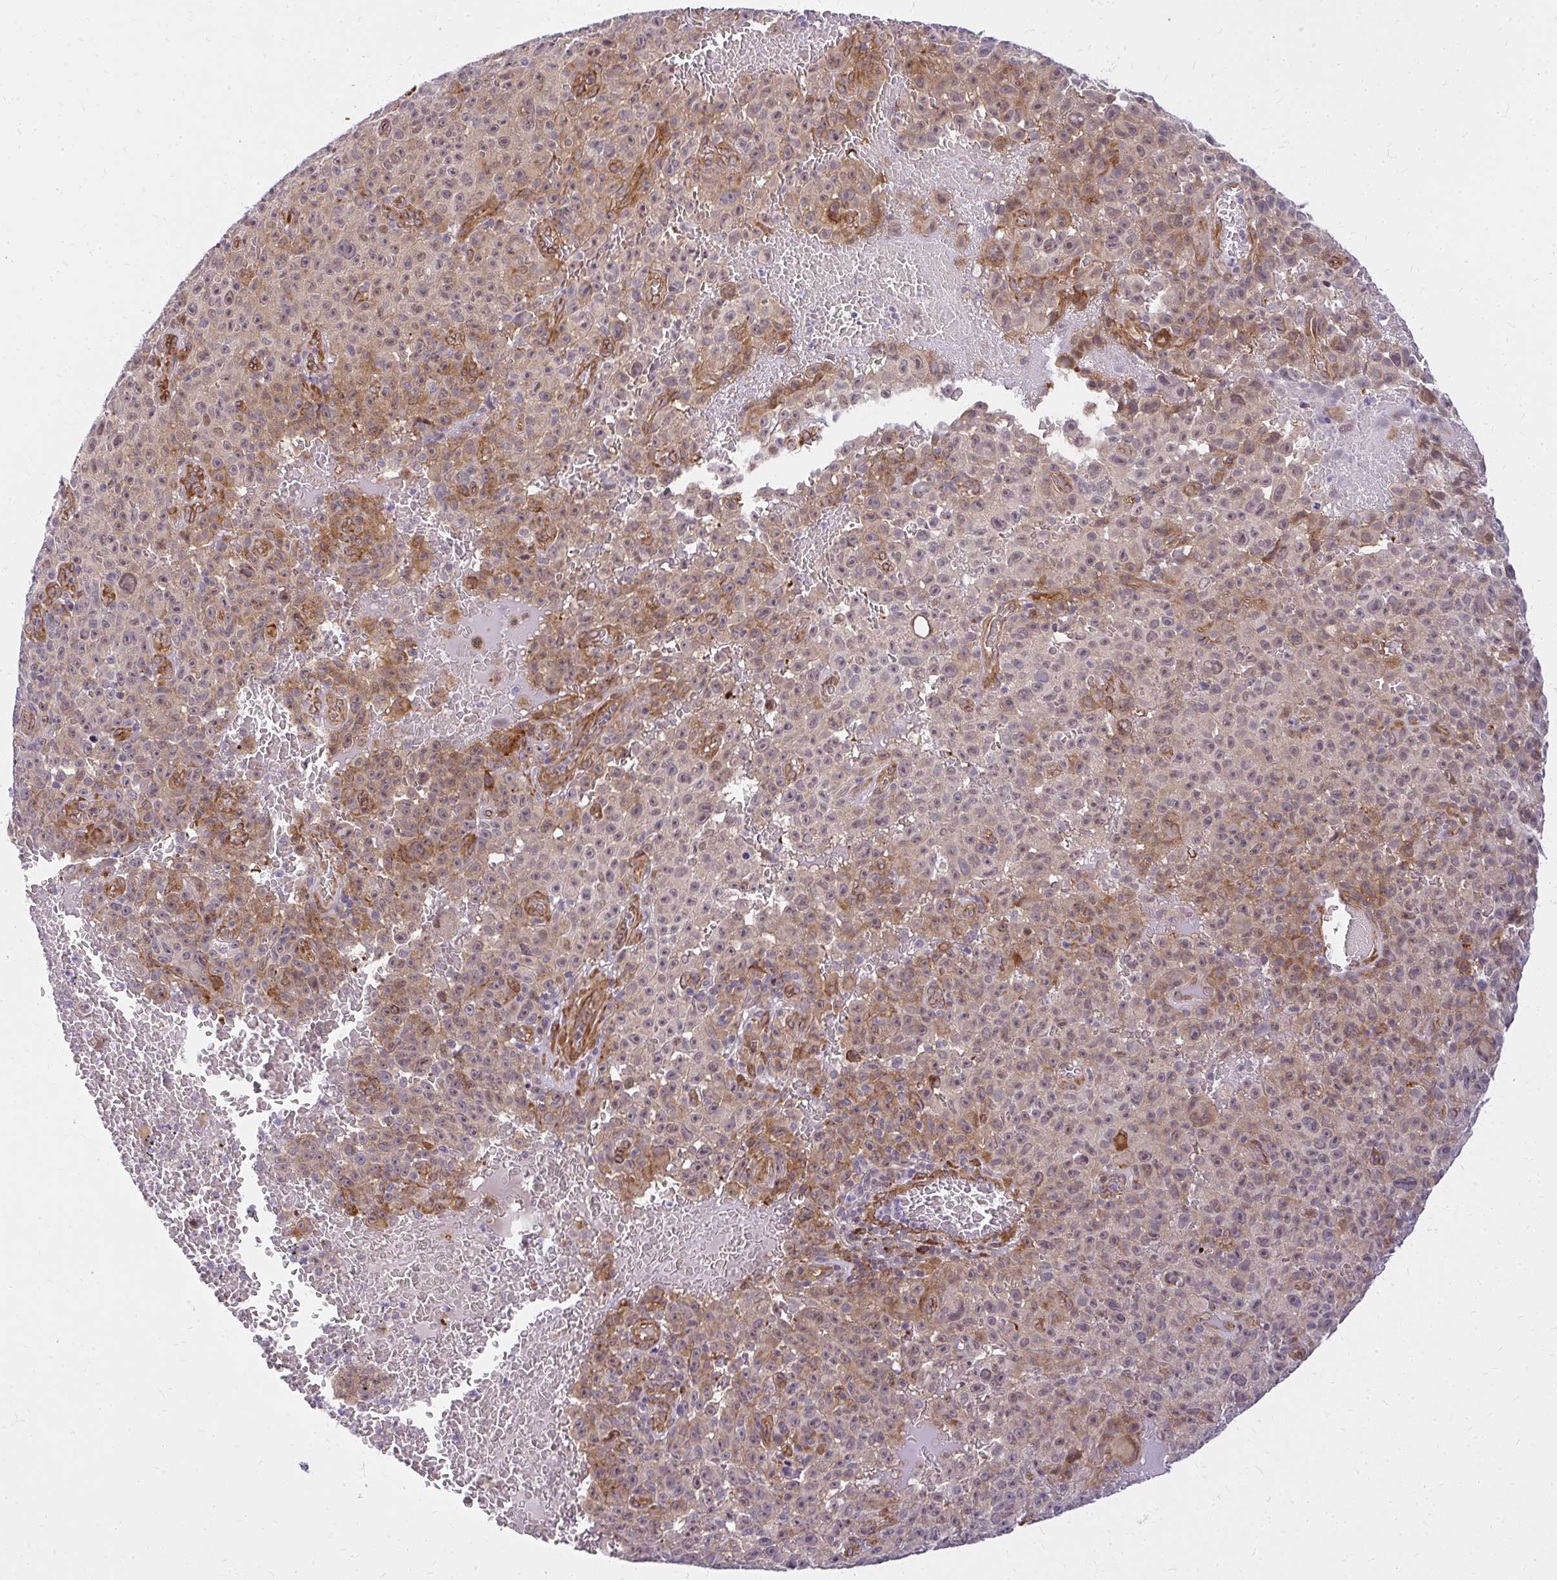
{"staining": {"intensity": "moderate", "quantity": "25%-75%", "location": "cytoplasmic/membranous"}, "tissue": "melanoma", "cell_type": "Tumor cells", "image_type": "cancer", "snomed": [{"axis": "morphology", "description": "Malignant melanoma, NOS"}, {"axis": "topography", "description": "Skin"}], "caption": "IHC (DAB (3,3'-diaminobenzidine)) staining of malignant melanoma displays moderate cytoplasmic/membranous protein positivity in approximately 25%-75% of tumor cells.", "gene": "RSKR", "patient": {"sex": "female", "age": 82}}